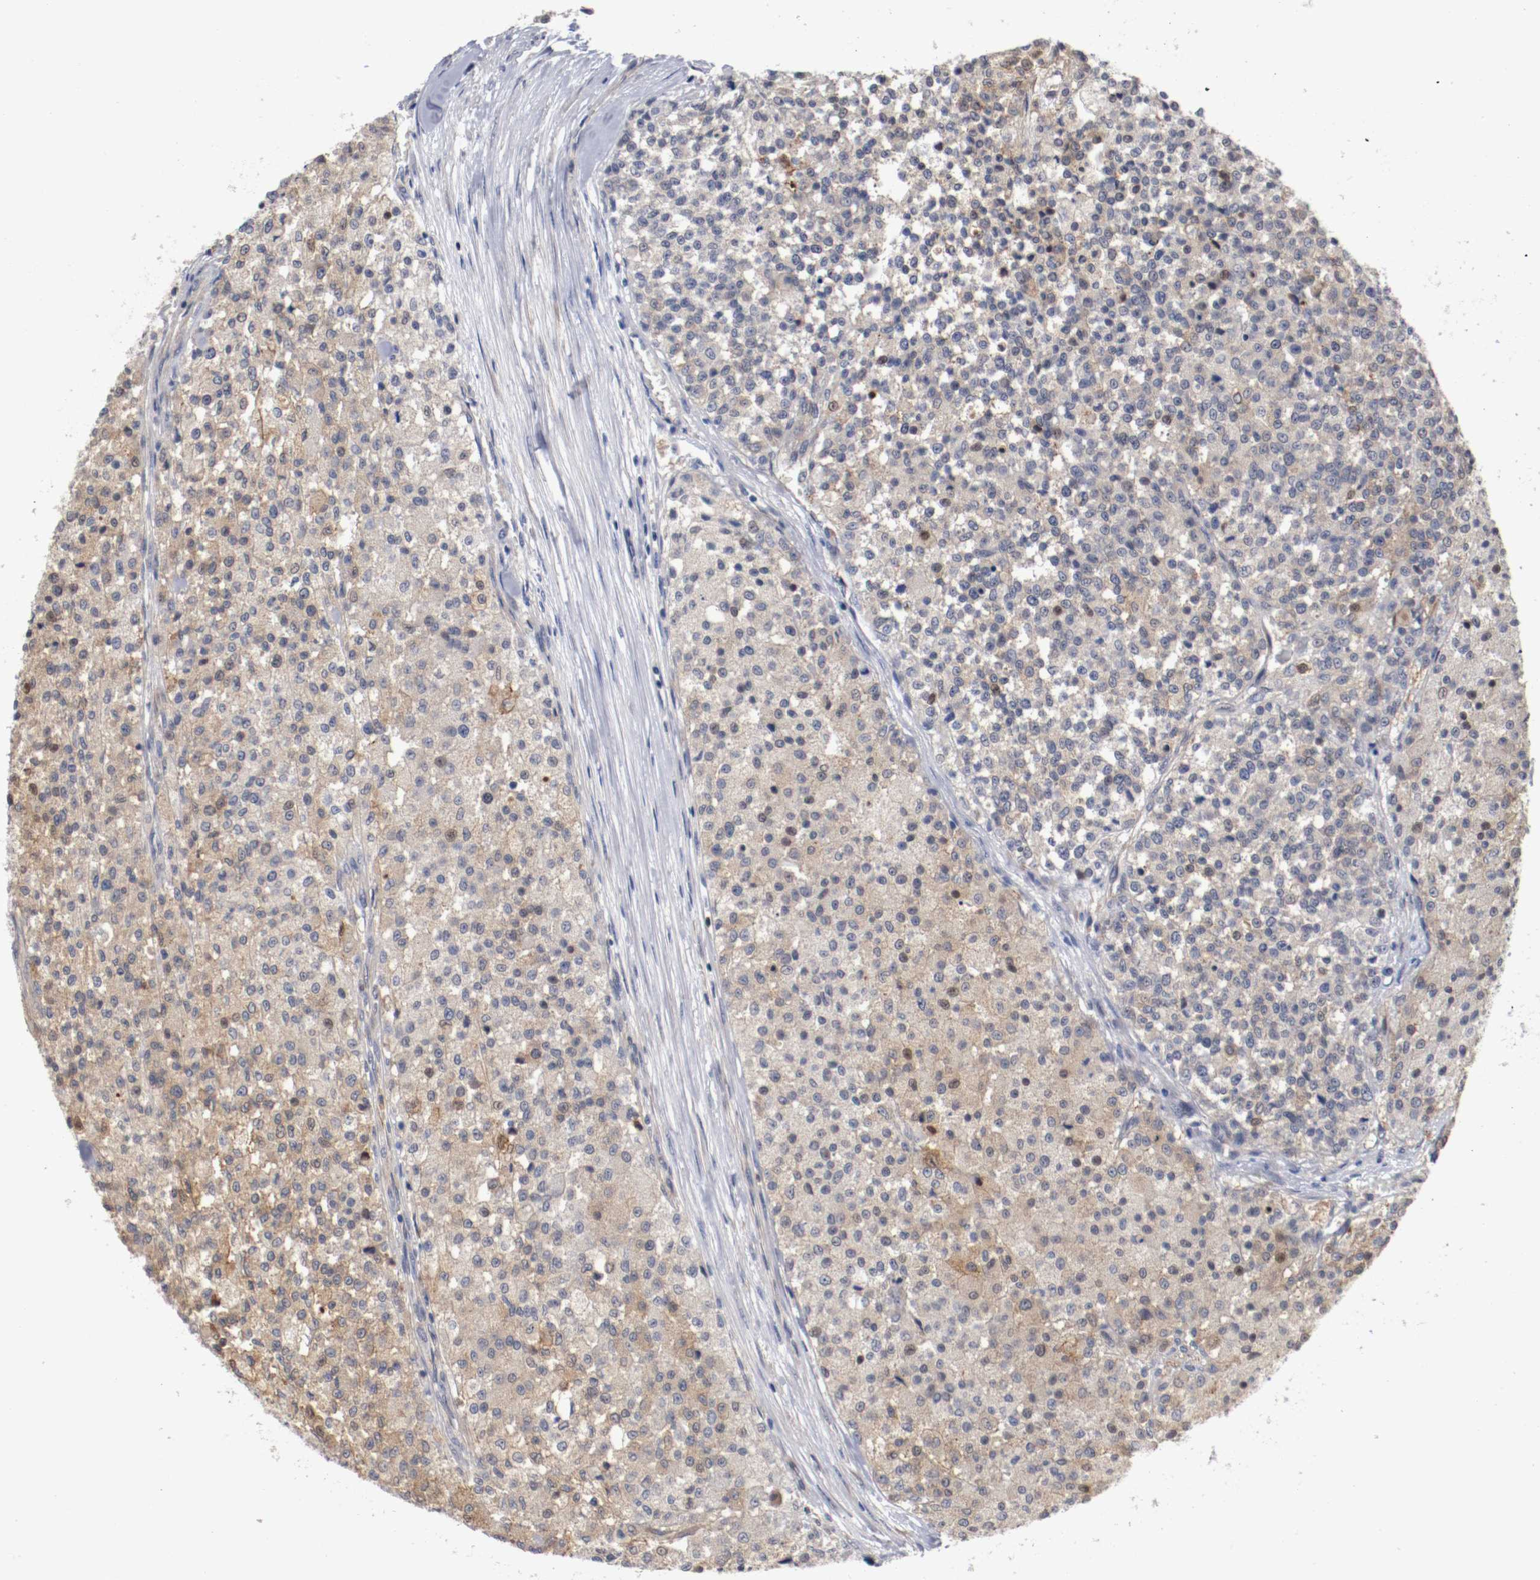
{"staining": {"intensity": "weak", "quantity": "25%-75%", "location": "cytoplasmic/membranous"}, "tissue": "testis cancer", "cell_type": "Tumor cells", "image_type": "cancer", "snomed": [{"axis": "morphology", "description": "Seminoma, NOS"}, {"axis": "topography", "description": "Testis"}], "caption": "Protein staining by IHC displays weak cytoplasmic/membranous expression in about 25%-75% of tumor cells in testis cancer (seminoma).", "gene": "RBM23", "patient": {"sex": "male", "age": 59}}